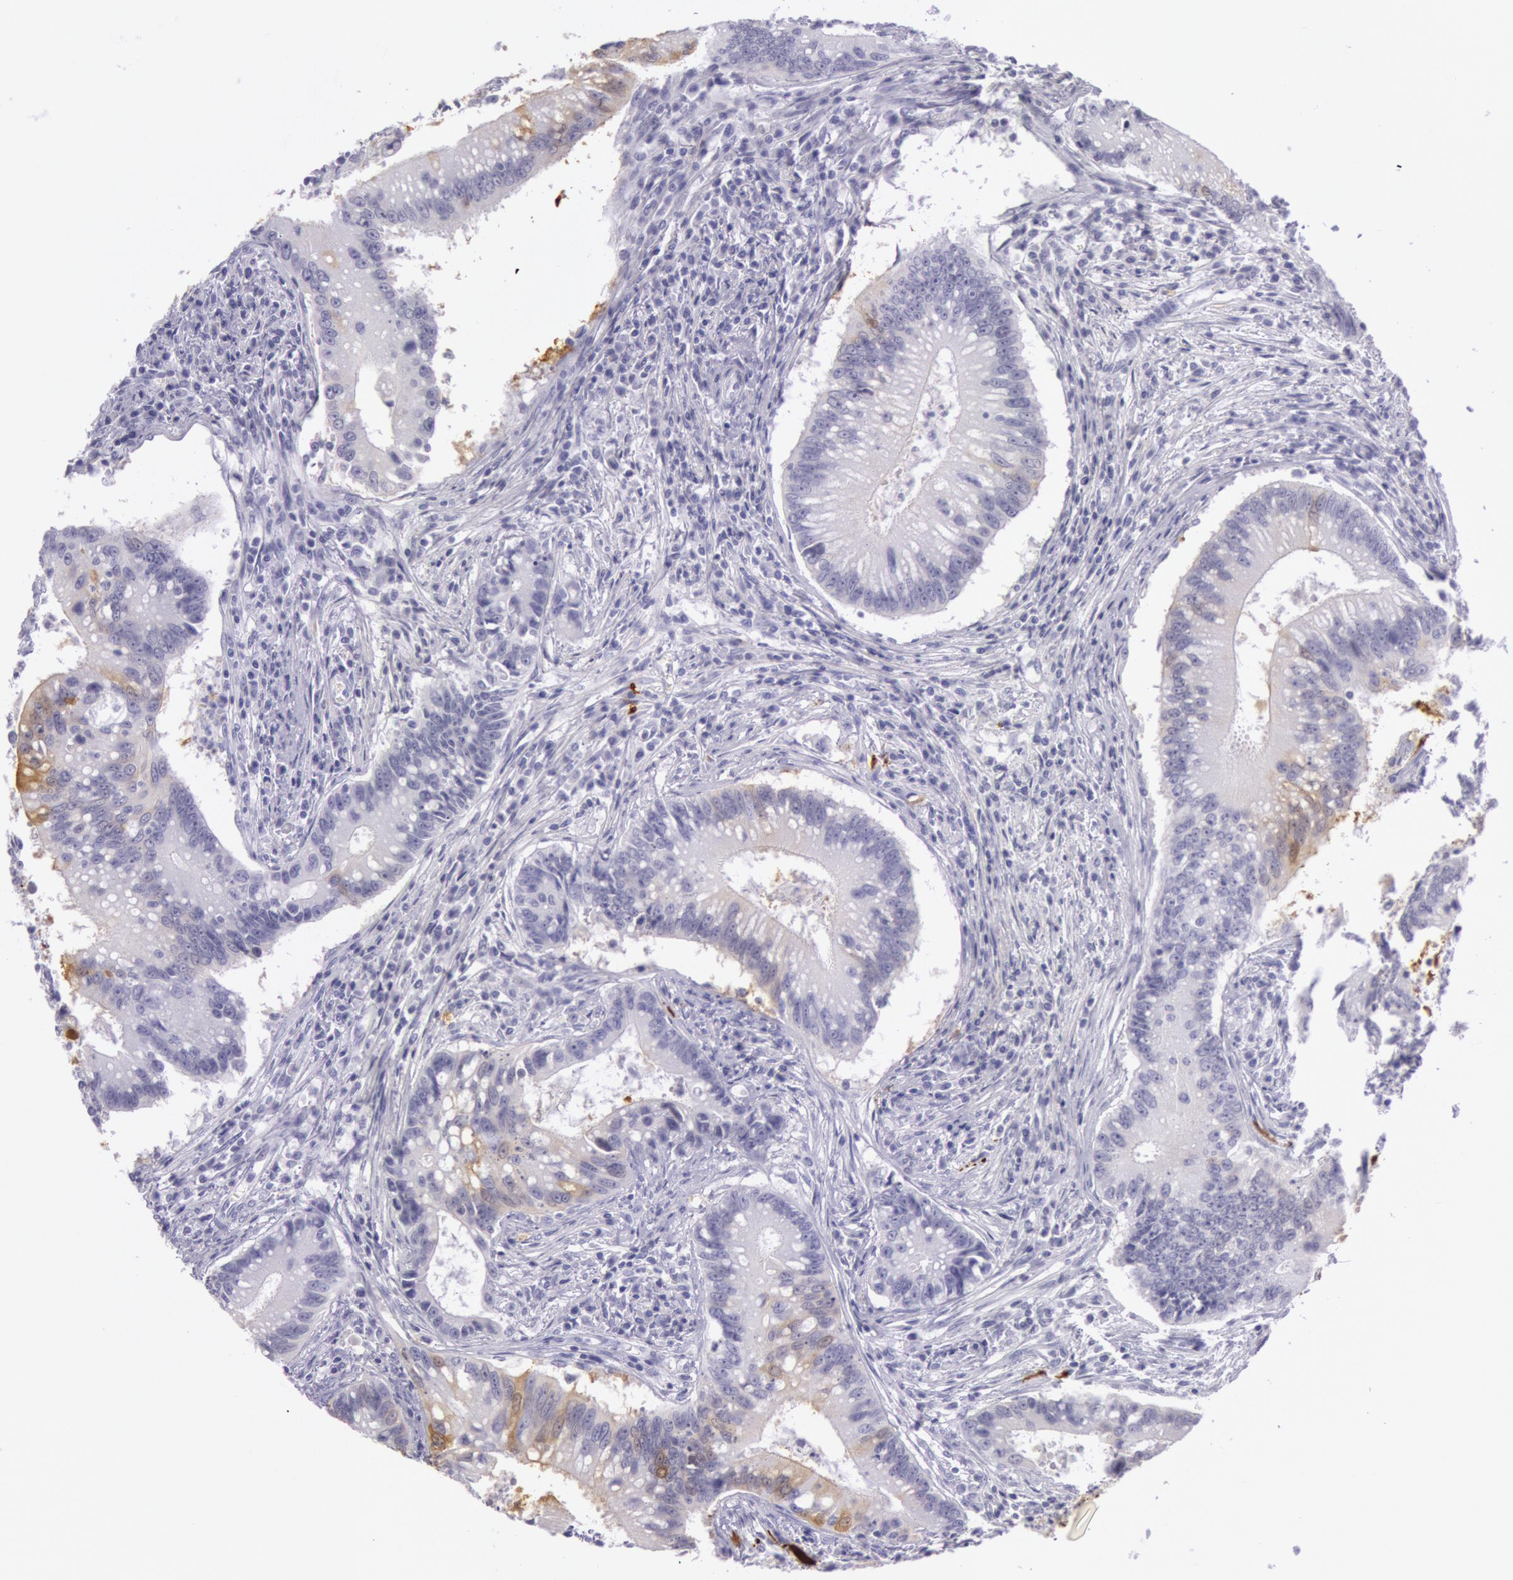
{"staining": {"intensity": "weak", "quantity": "<25%", "location": "cytoplasmic/membranous,nuclear"}, "tissue": "colorectal cancer", "cell_type": "Tumor cells", "image_type": "cancer", "snomed": [{"axis": "morphology", "description": "Adenocarcinoma, NOS"}, {"axis": "topography", "description": "Rectum"}], "caption": "Tumor cells are negative for protein expression in human colorectal cancer (adenocarcinoma).", "gene": "CKB", "patient": {"sex": "female", "age": 81}}